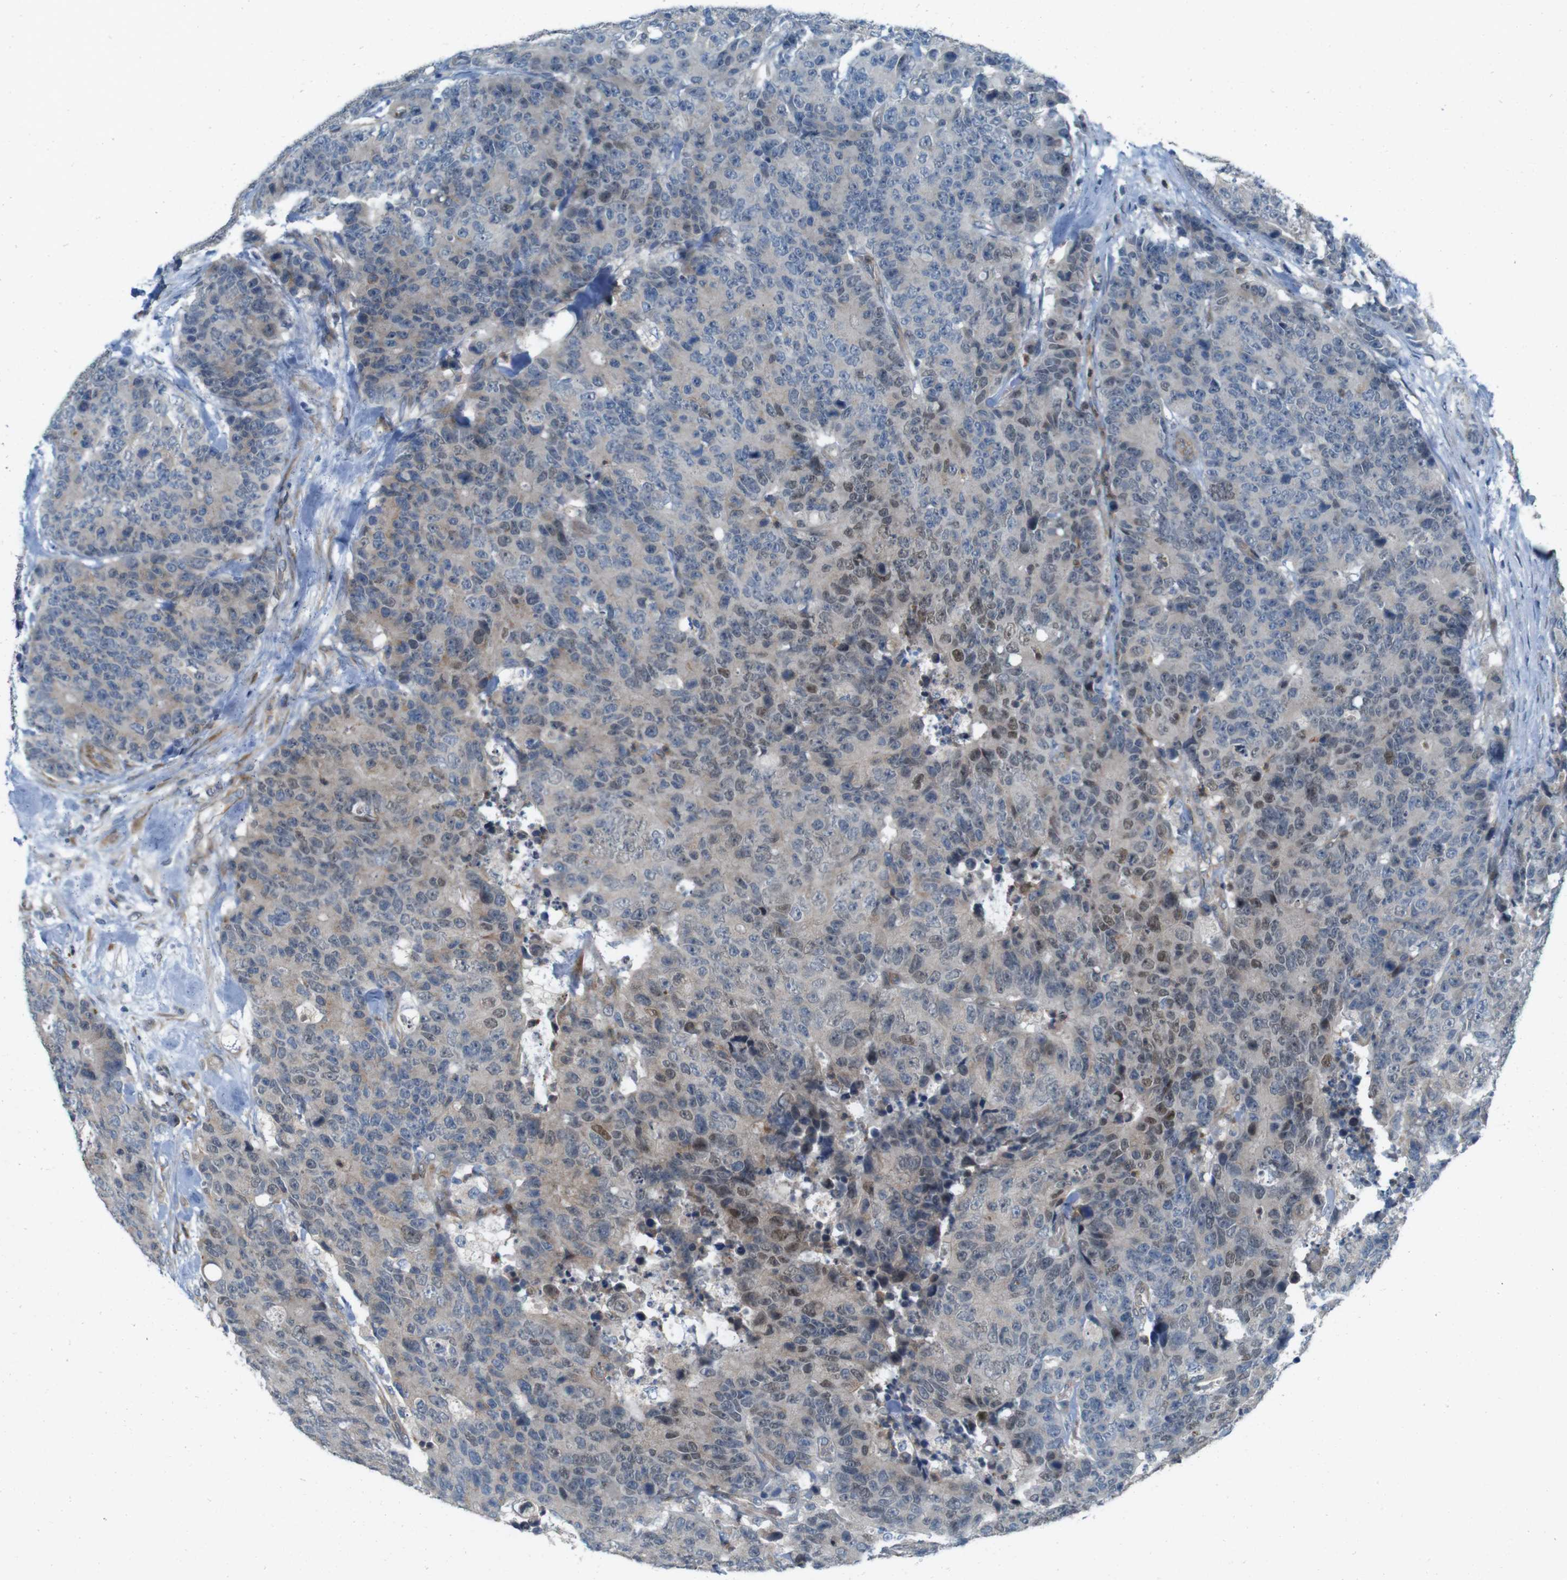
{"staining": {"intensity": "moderate", "quantity": "25%-75%", "location": "nuclear"}, "tissue": "colorectal cancer", "cell_type": "Tumor cells", "image_type": "cancer", "snomed": [{"axis": "morphology", "description": "Adenocarcinoma, NOS"}, {"axis": "topography", "description": "Colon"}], "caption": "Brown immunohistochemical staining in colorectal cancer (adenocarcinoma) shows moderate nuclear positivity in approximately 25%-75% of tumor cells. The protein of interest is stained brown, and the nuclei are stained in blue (DAB IHC with brightfield microscopy, high magnification).", "gene": "SKI", "patient": {"sex": "female", "age": 86}}